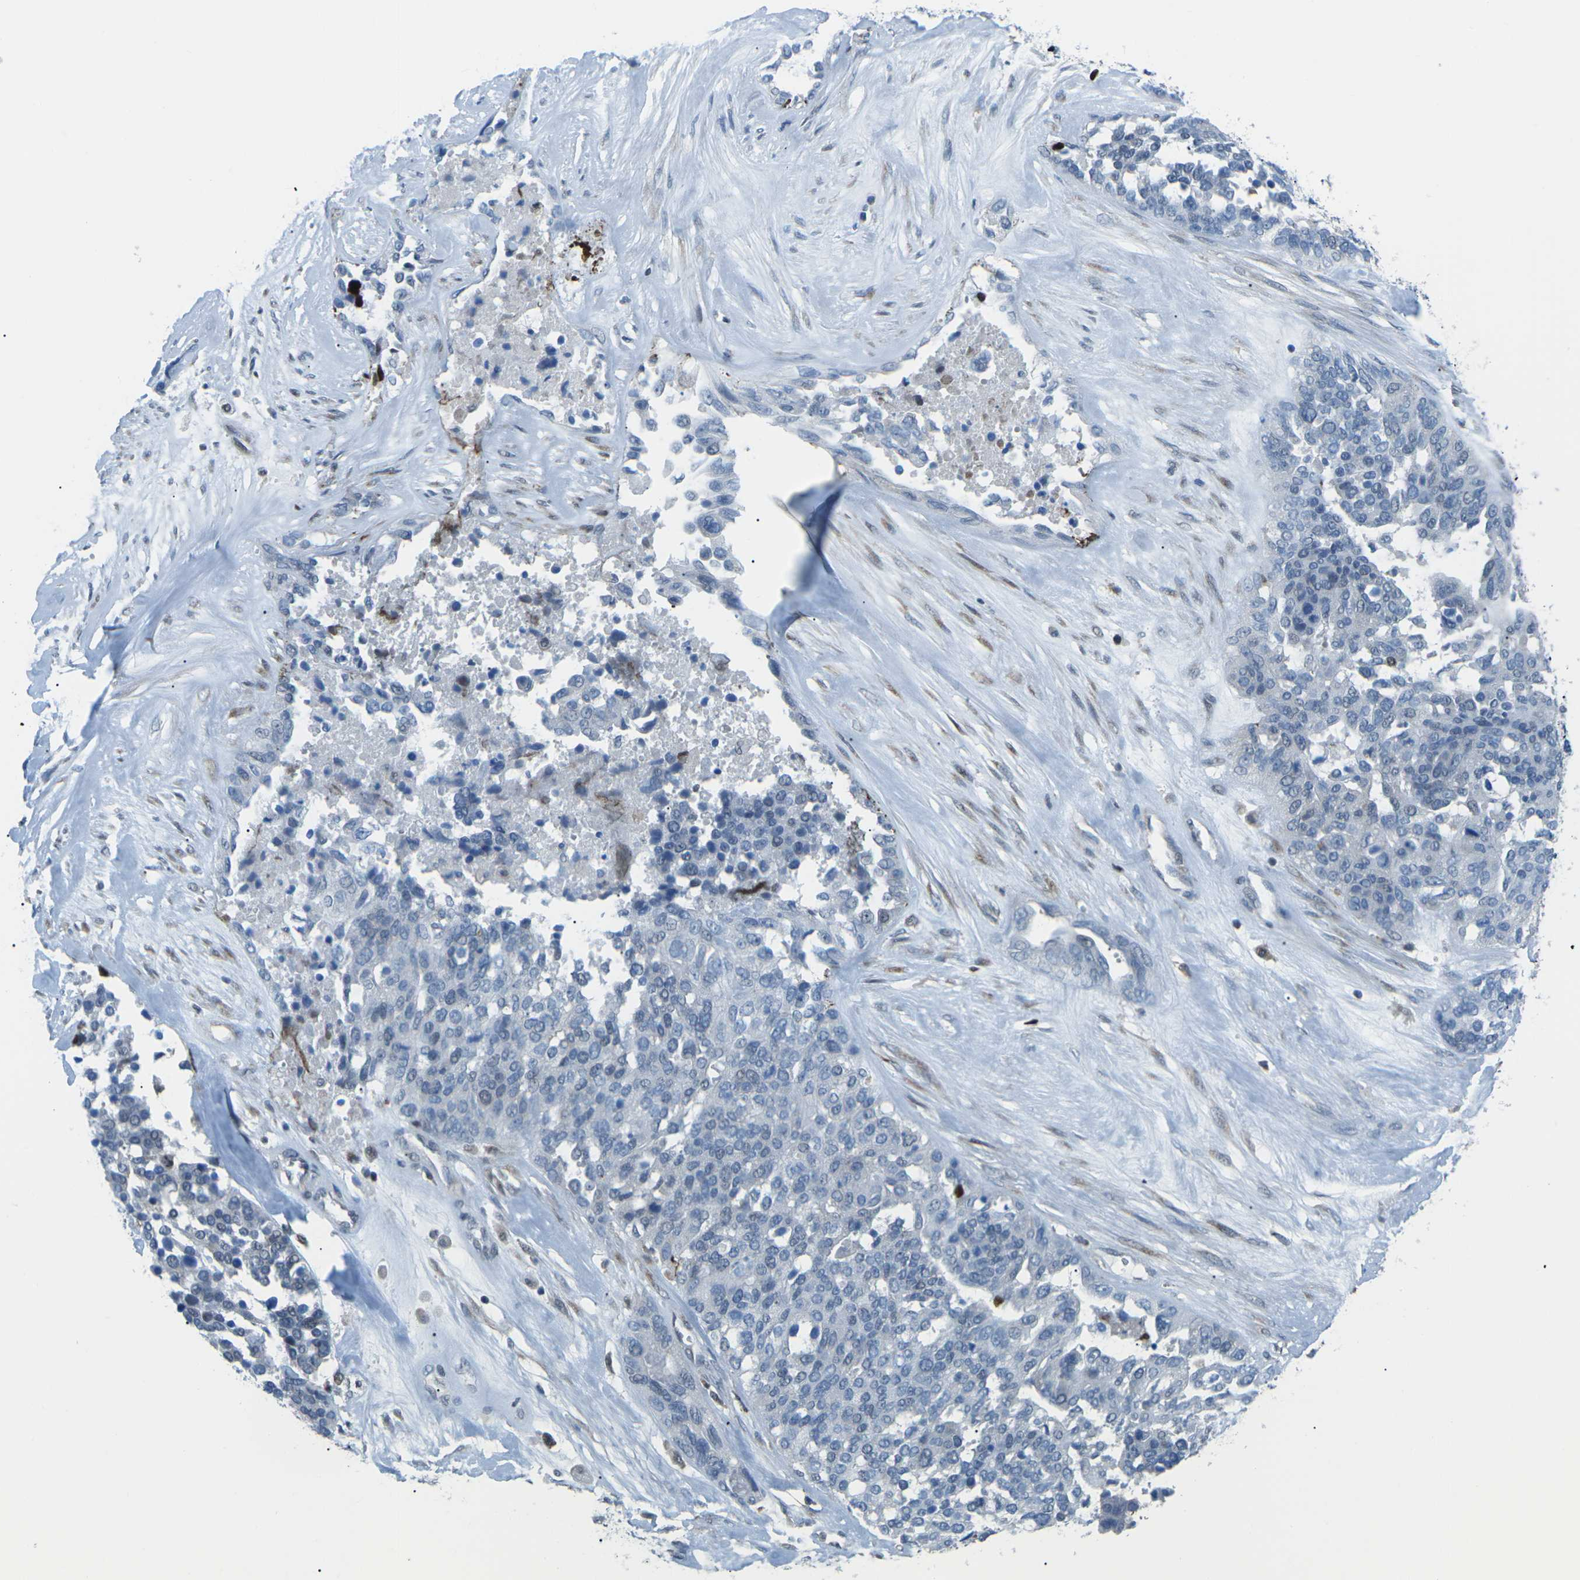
{"staining": {"intensity": "negative", "quantity": "none", "location": "none"}, "tissue": "ovarian cancer", "cell_type": "Tumor cells", "image_type": "cancer", "snomed": [{"axis": "morphology", "description": "Cystadenocarcinoma, serous, NOS"}, {"axis": "topography", "description": "Ovary"}], "caption": "A micrograph of ovarian serous cystadenocarcinoma stained for a protein reveals no brown staining in tumor cells.", "gene": "MBNL1", "patient": {"sex": "female", "age": 44}}